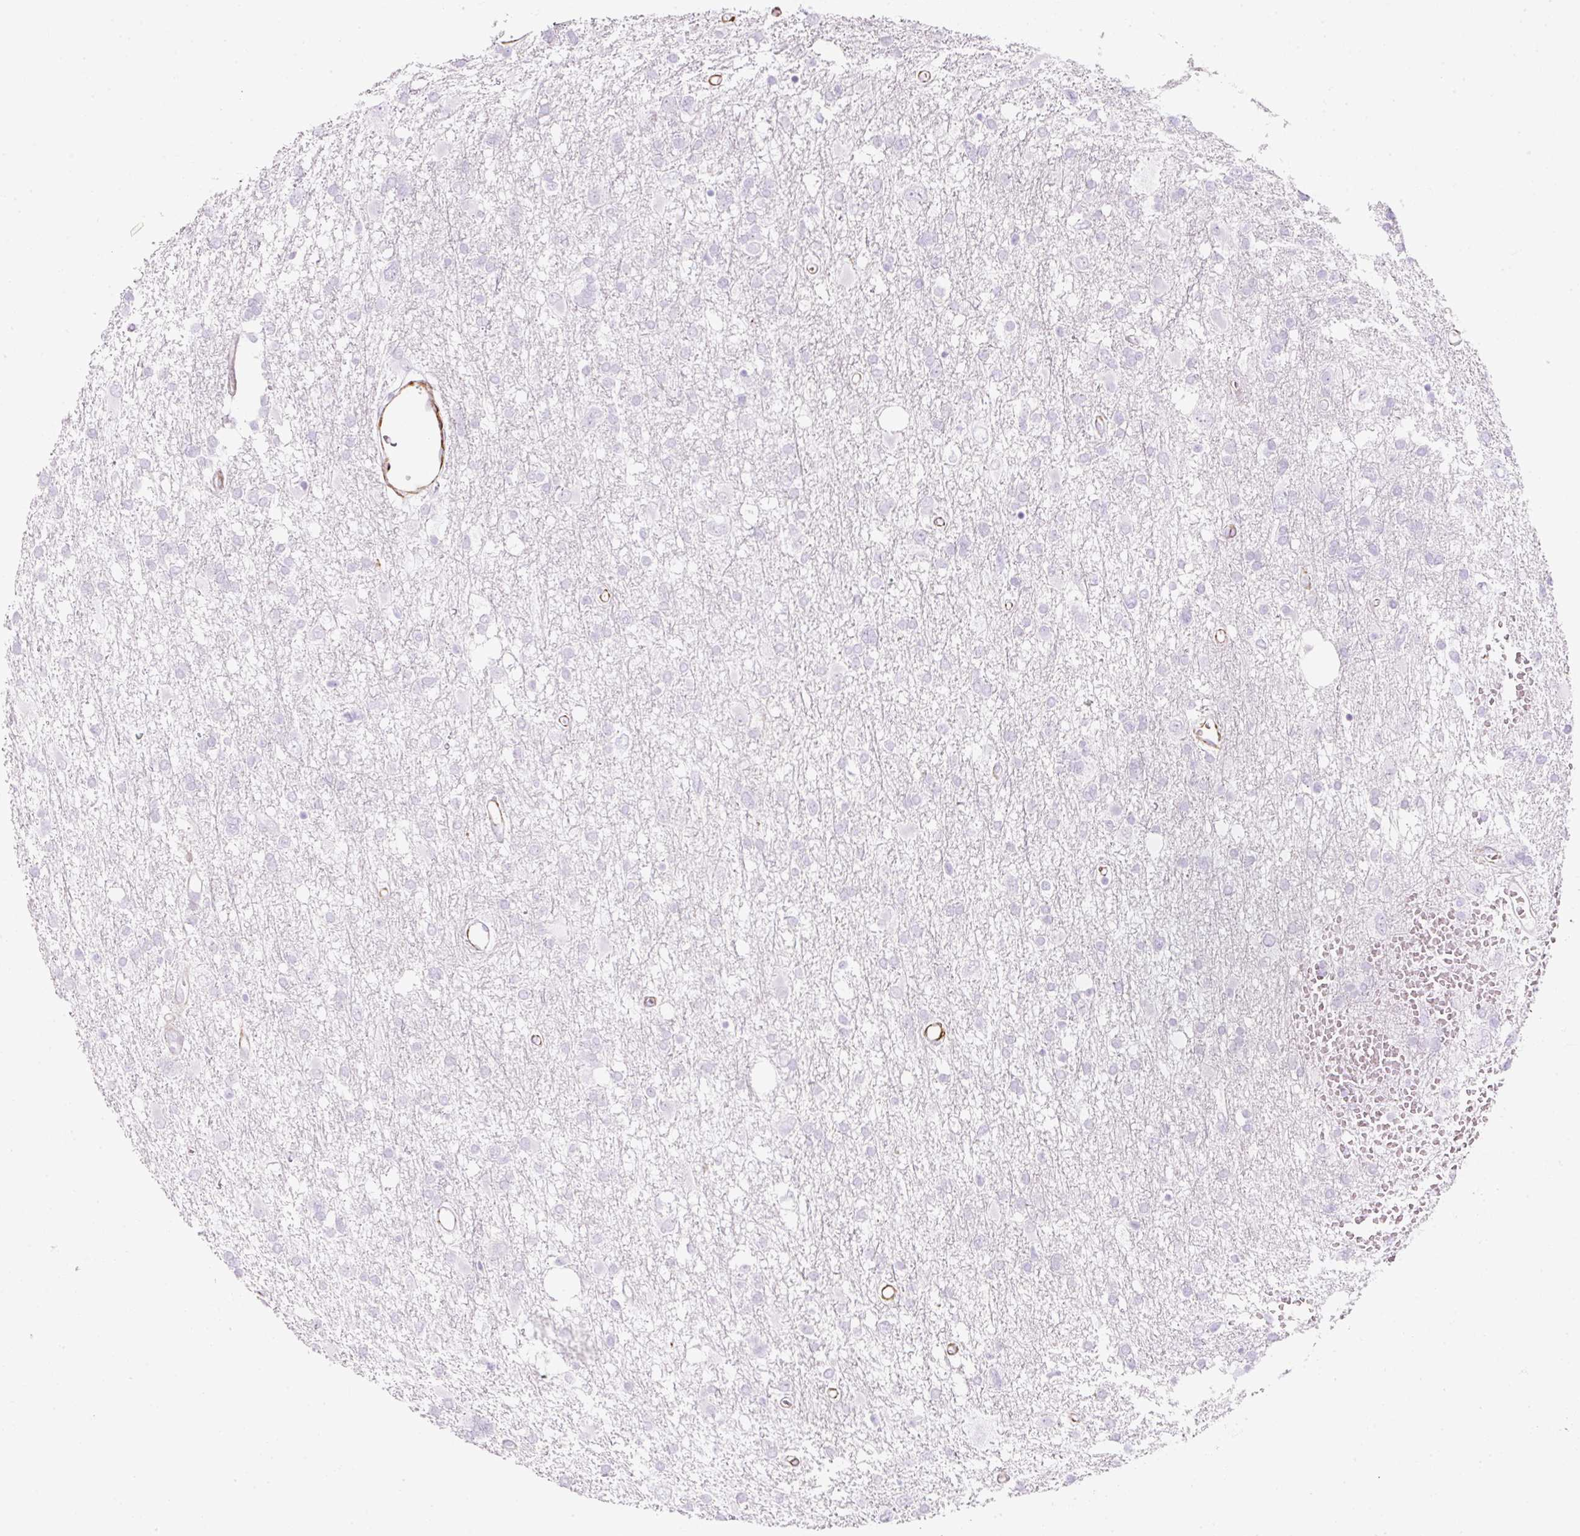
{"staining": {"intensity": "negative", "quantity": "none", "location": "none"}, "tissue": "glioma", "cell_type": "Tumor cells", "image_type": "cancer", "snomed": [{"axis": "morphology", "description": "Glioma, malignant, High grade"}, {"axis": "topography", "description": "Brain"}], "caption": "The immunohistochemistry image has no significant expression in tumor cells of glioma tissue.", "gene": "CAVIN3", "patient": {"sex": "male", "age": 61}}